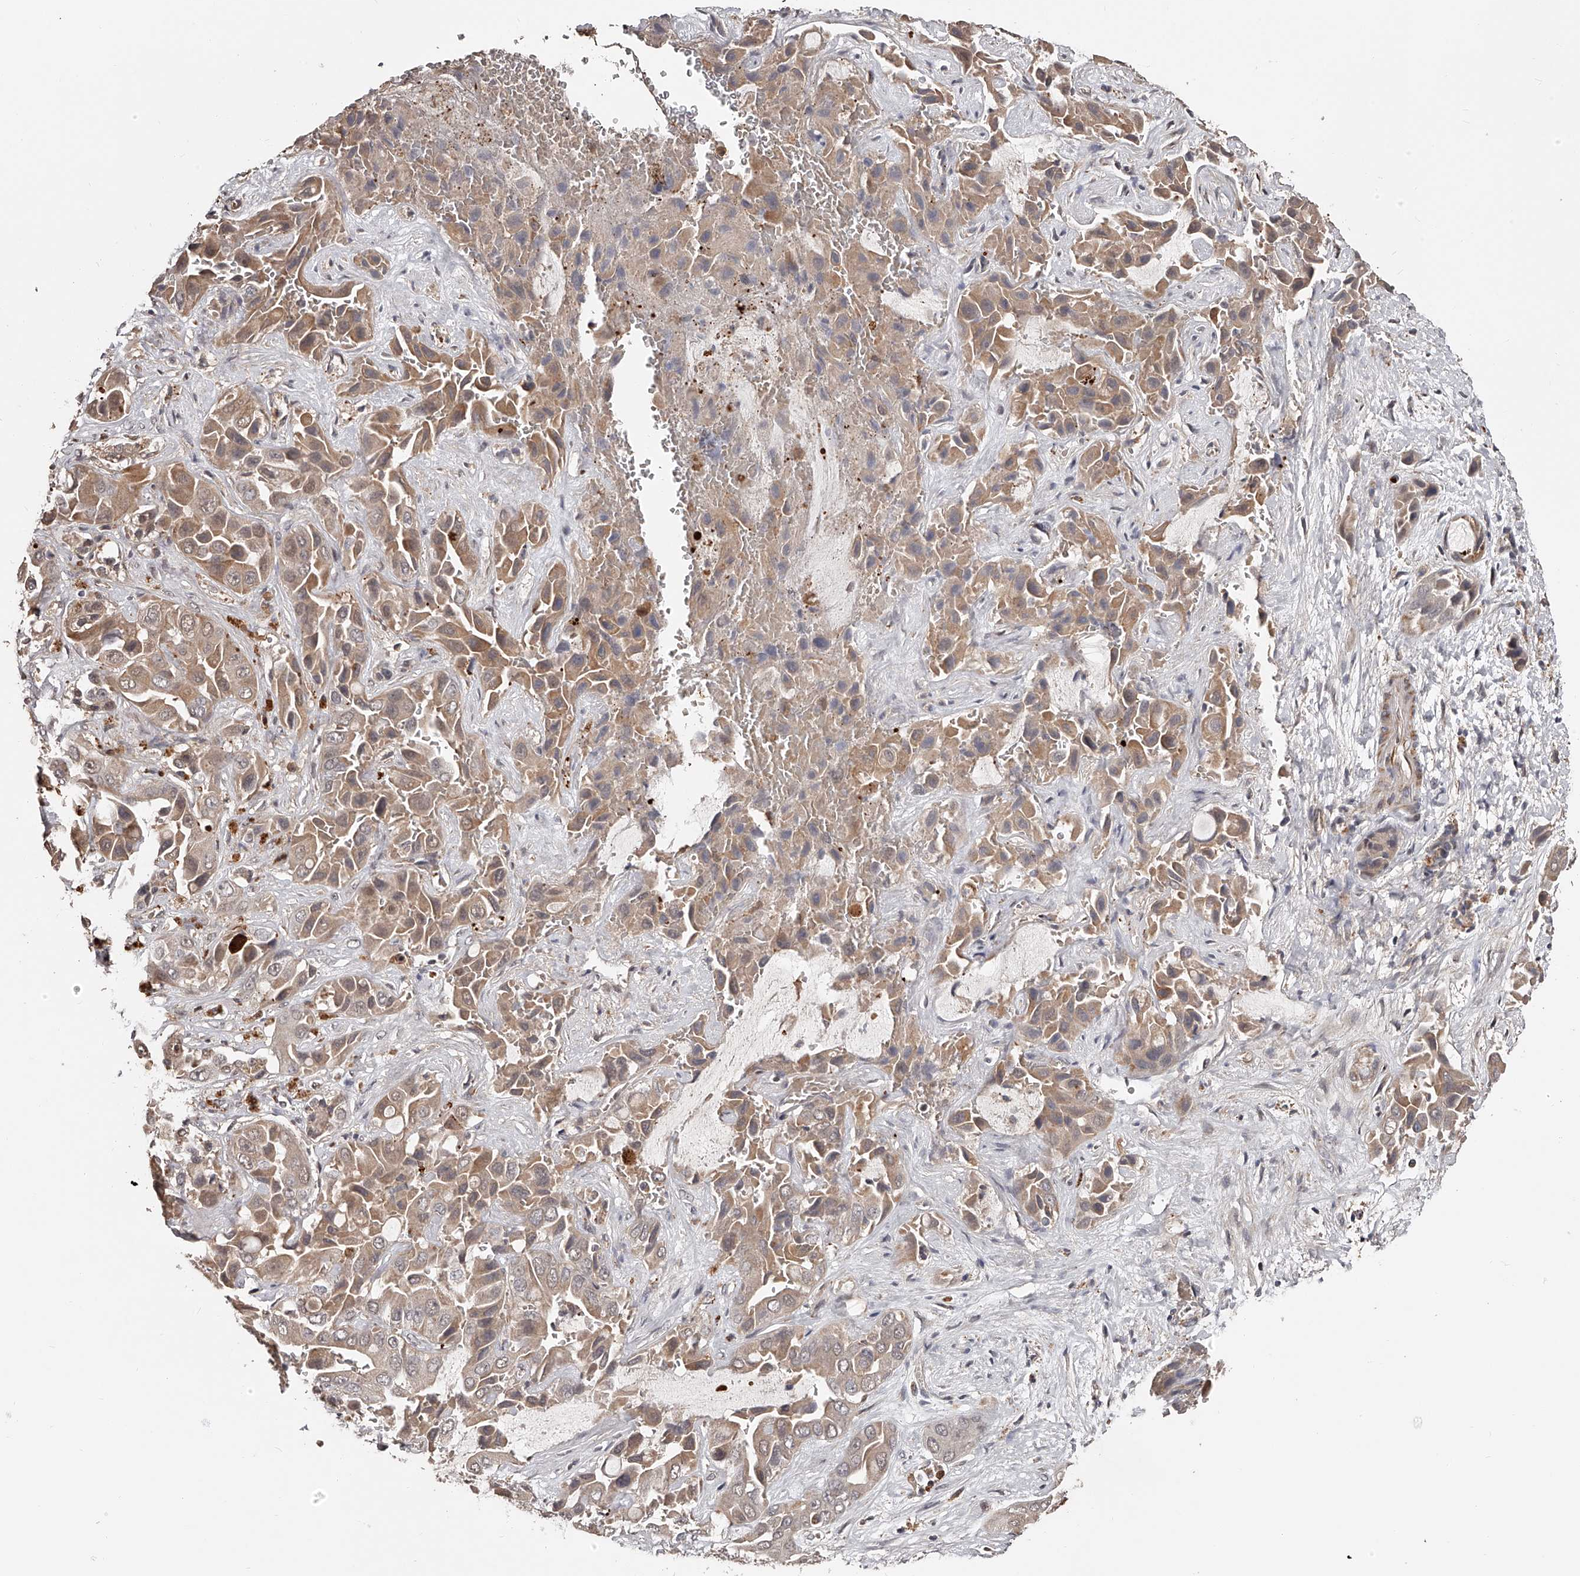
{"staining": {"intensity": "weak", "quantity": ">75%", "location": "cytoplasmic/membranous"}, "tissue": "liver cancer", "cell_type": "Tumor cells", "image_type": "cancer", "snomed": [{"axis": "morphology", "description": "Cholangiocarcinoma"}, {"axis": "topography", "description": "Liver"}], "caption": "Tumor cells show low levels of weak cytoplasmic/membranous staining in approximately >75% of cells in cholangiocarcinoma (liver). (DAB (3,3'-diaminobenzidine) IHC, brown staining for protein, blue staining for nuclei).", "gene": "URGCP", "patient": {"sex": "female", "age": 52}}